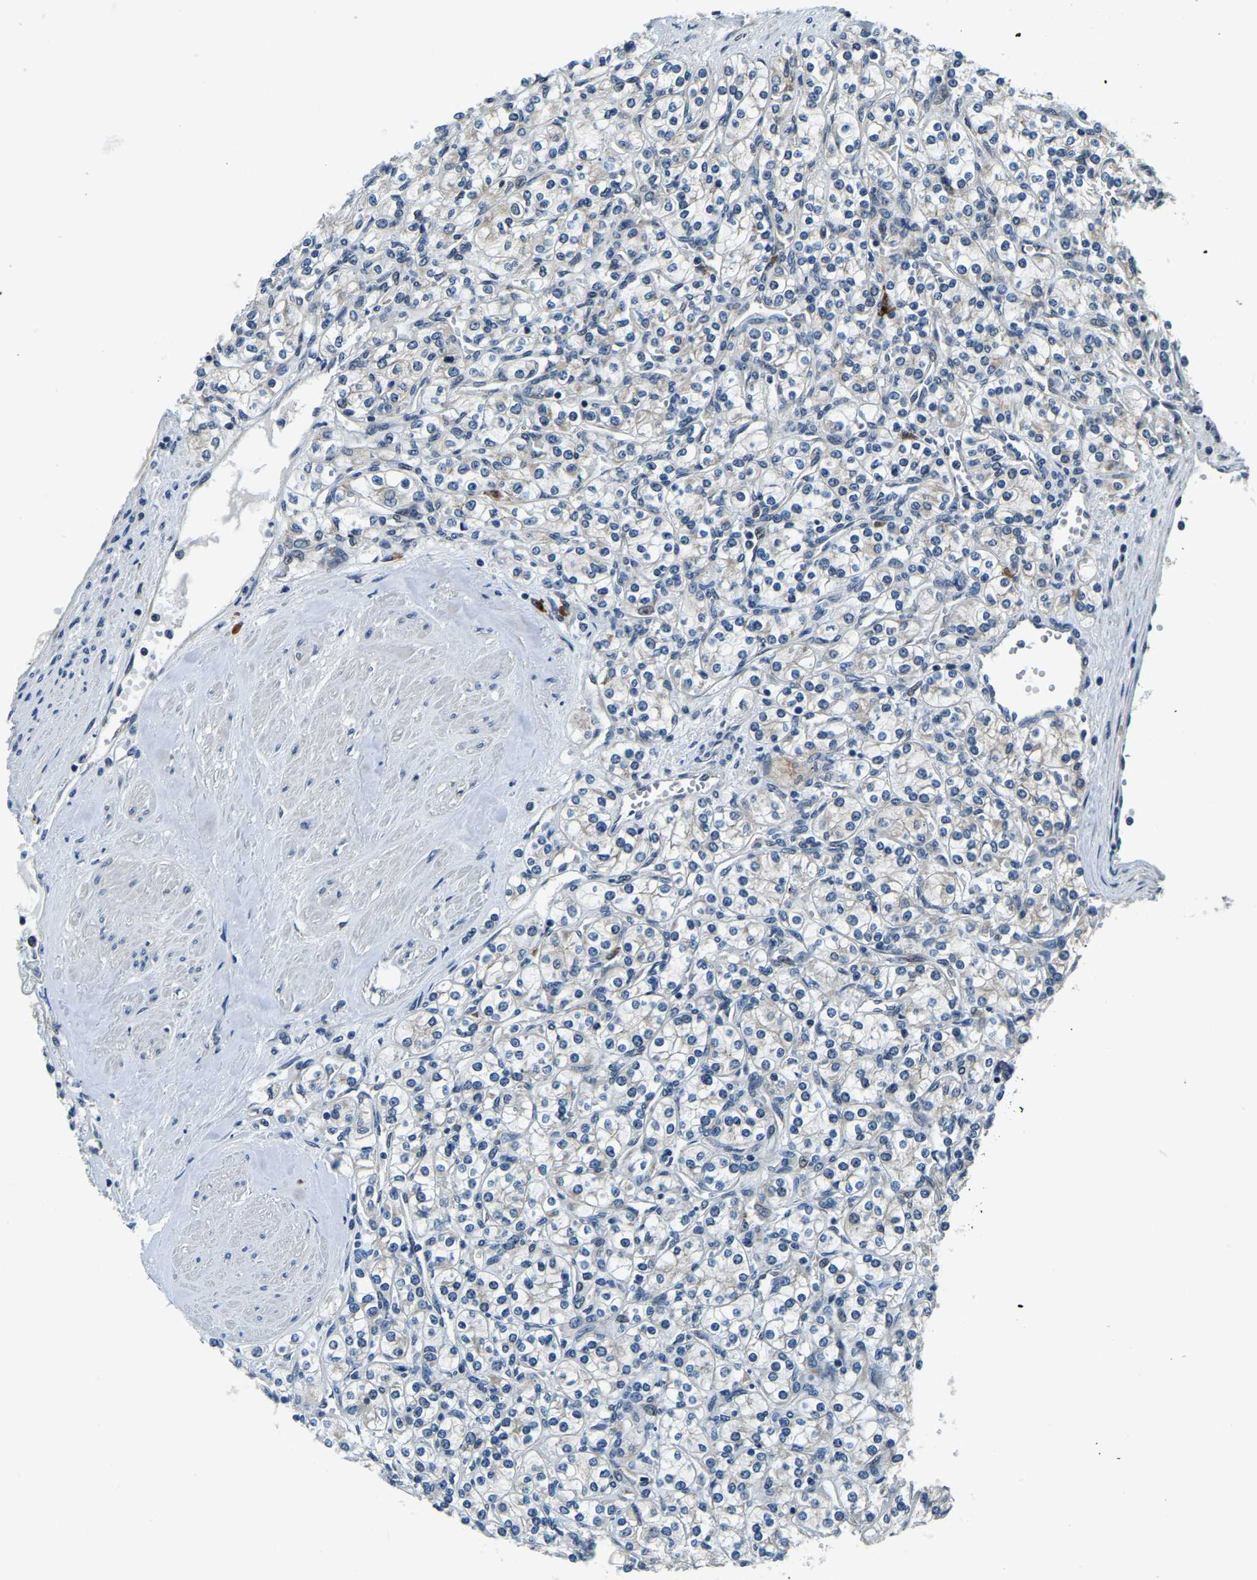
{"staining": {"intensity": "negative", "quantity": "none", "location": "none"}, "tissue": "renal cancer", "cell_type": "Tumor cells", "image_type": "cancer", "snomed": [{"axis": "morphology", "description": "Adenocarcinoma, NOS"}, {"axis": "topography", "description": "Kidney"}], "caption": "DAB immunohistochemical staining of renal adenocarcinoma exhibits no significant expression in tumor cells. Brightfield microscopy of IHC stained with DAB (3,3'-diaminobenzidine) (brown) and hematoxylin (blue), captured at high magnification.", "gene": "ING2", "patient": {"sex": "male", "age": 77}}